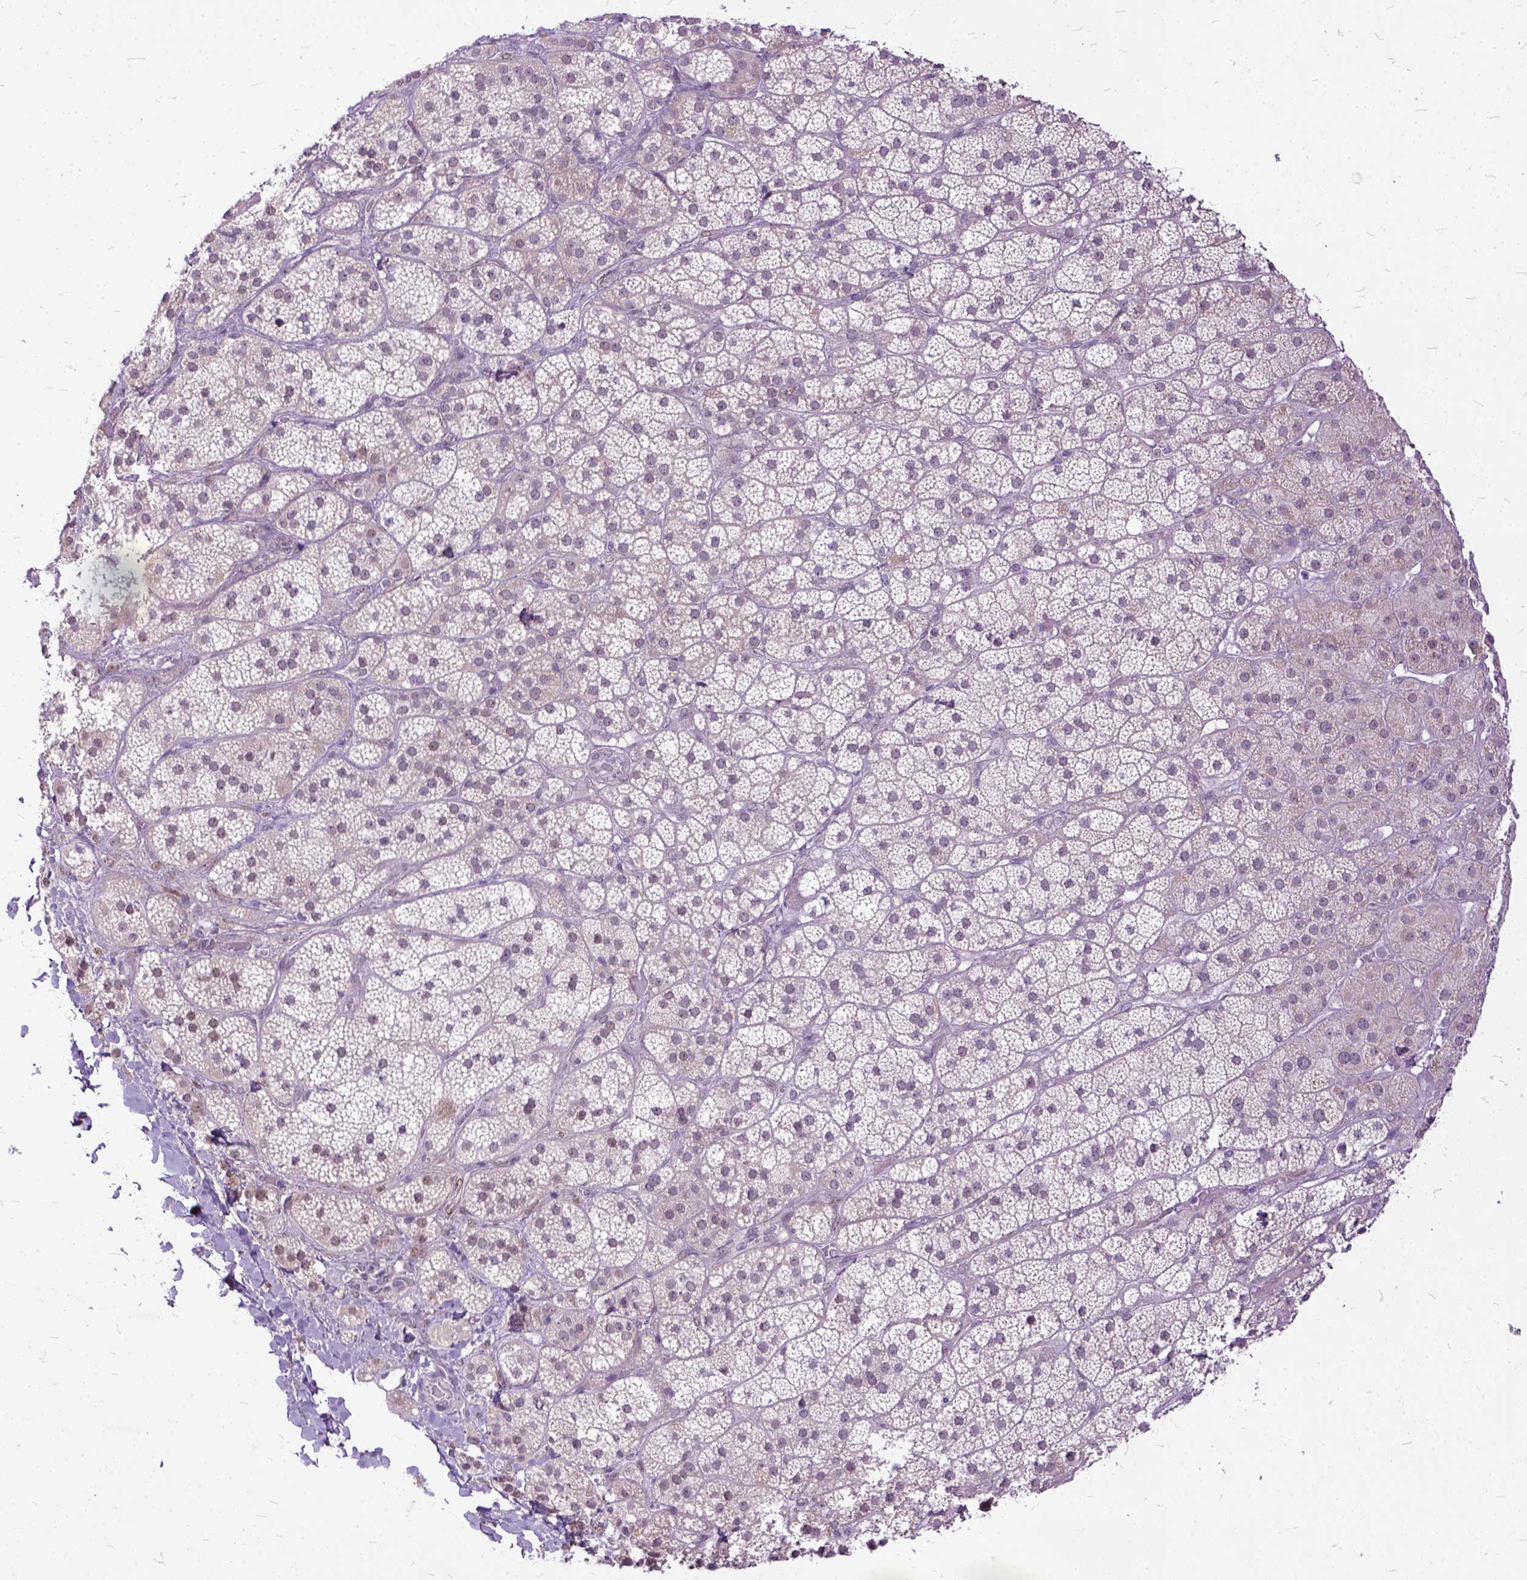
{"staining": {"intensity": "moderate", "quantity": "25%-75%", "location": "nuclear"}, "tissue": "adrenal gland", "cell_type": "Glandular cells", "image_type": "normal", "snomed": [{"axis": "morphology", "description": "Normal tissue, NOS"}, {"axis": "topography", "description": "Adrenal gland"}], "caption": "Unremarkable adrenal gland was stained to show a protein in brown. There is medium levels of moderate nuclear staining in approximately 25%-75% of glandular cells. The protein is stained brown, and the nuclei are stained in blue (DAB IHC with brightfield microscopy, high magnification).", "gene": "TCEAL7", "patient": {"sex": "male", "age": 57}}